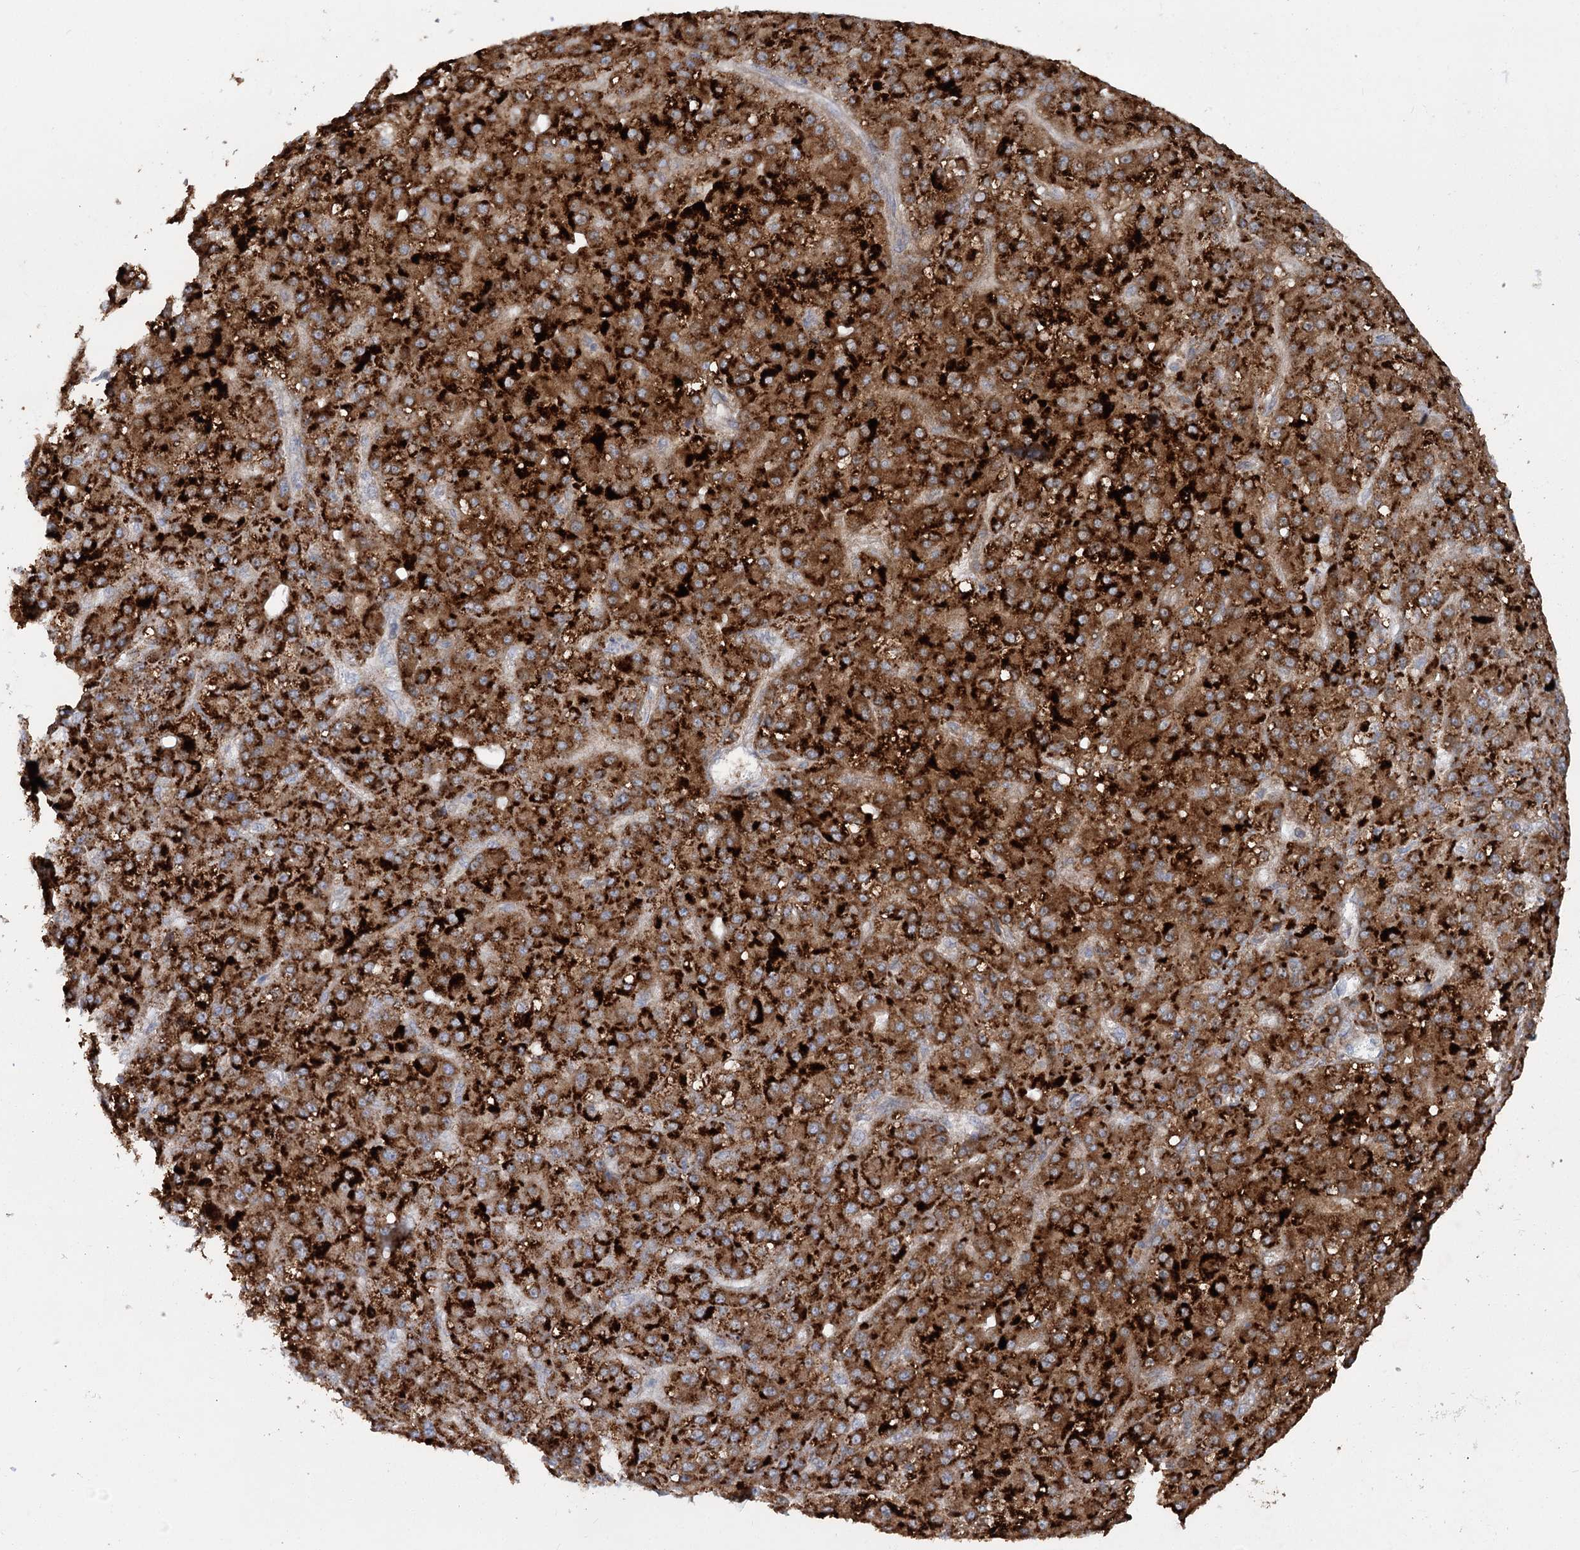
{"staining": {"intensity": "strong", "quantity": ">75%", "location": "cytoplasmic/membranous"}, "tissue": "liver cancer", "cell_type": "Tumor cells", "image_type": "cancer", "snomed": [{"axis": "morphology", "description": "Carcinoma, Hepatocellular, NOS"}, {"axis": "topography", "description": "Liver"}], "caption": "Immunohistochemistry micrograph of neoplastic tissue: liver hepatocellular carcinoma stained using immunohistochemistry (IHC) demonstrates high levels of strong protein expression localized specifically in the cytoplasmic/membranous of tumor cells, appearing as a cytoplasmic/membranous brown color.", "gene": "ACOX2", "patient": {"sex": "male", "age": 67}}